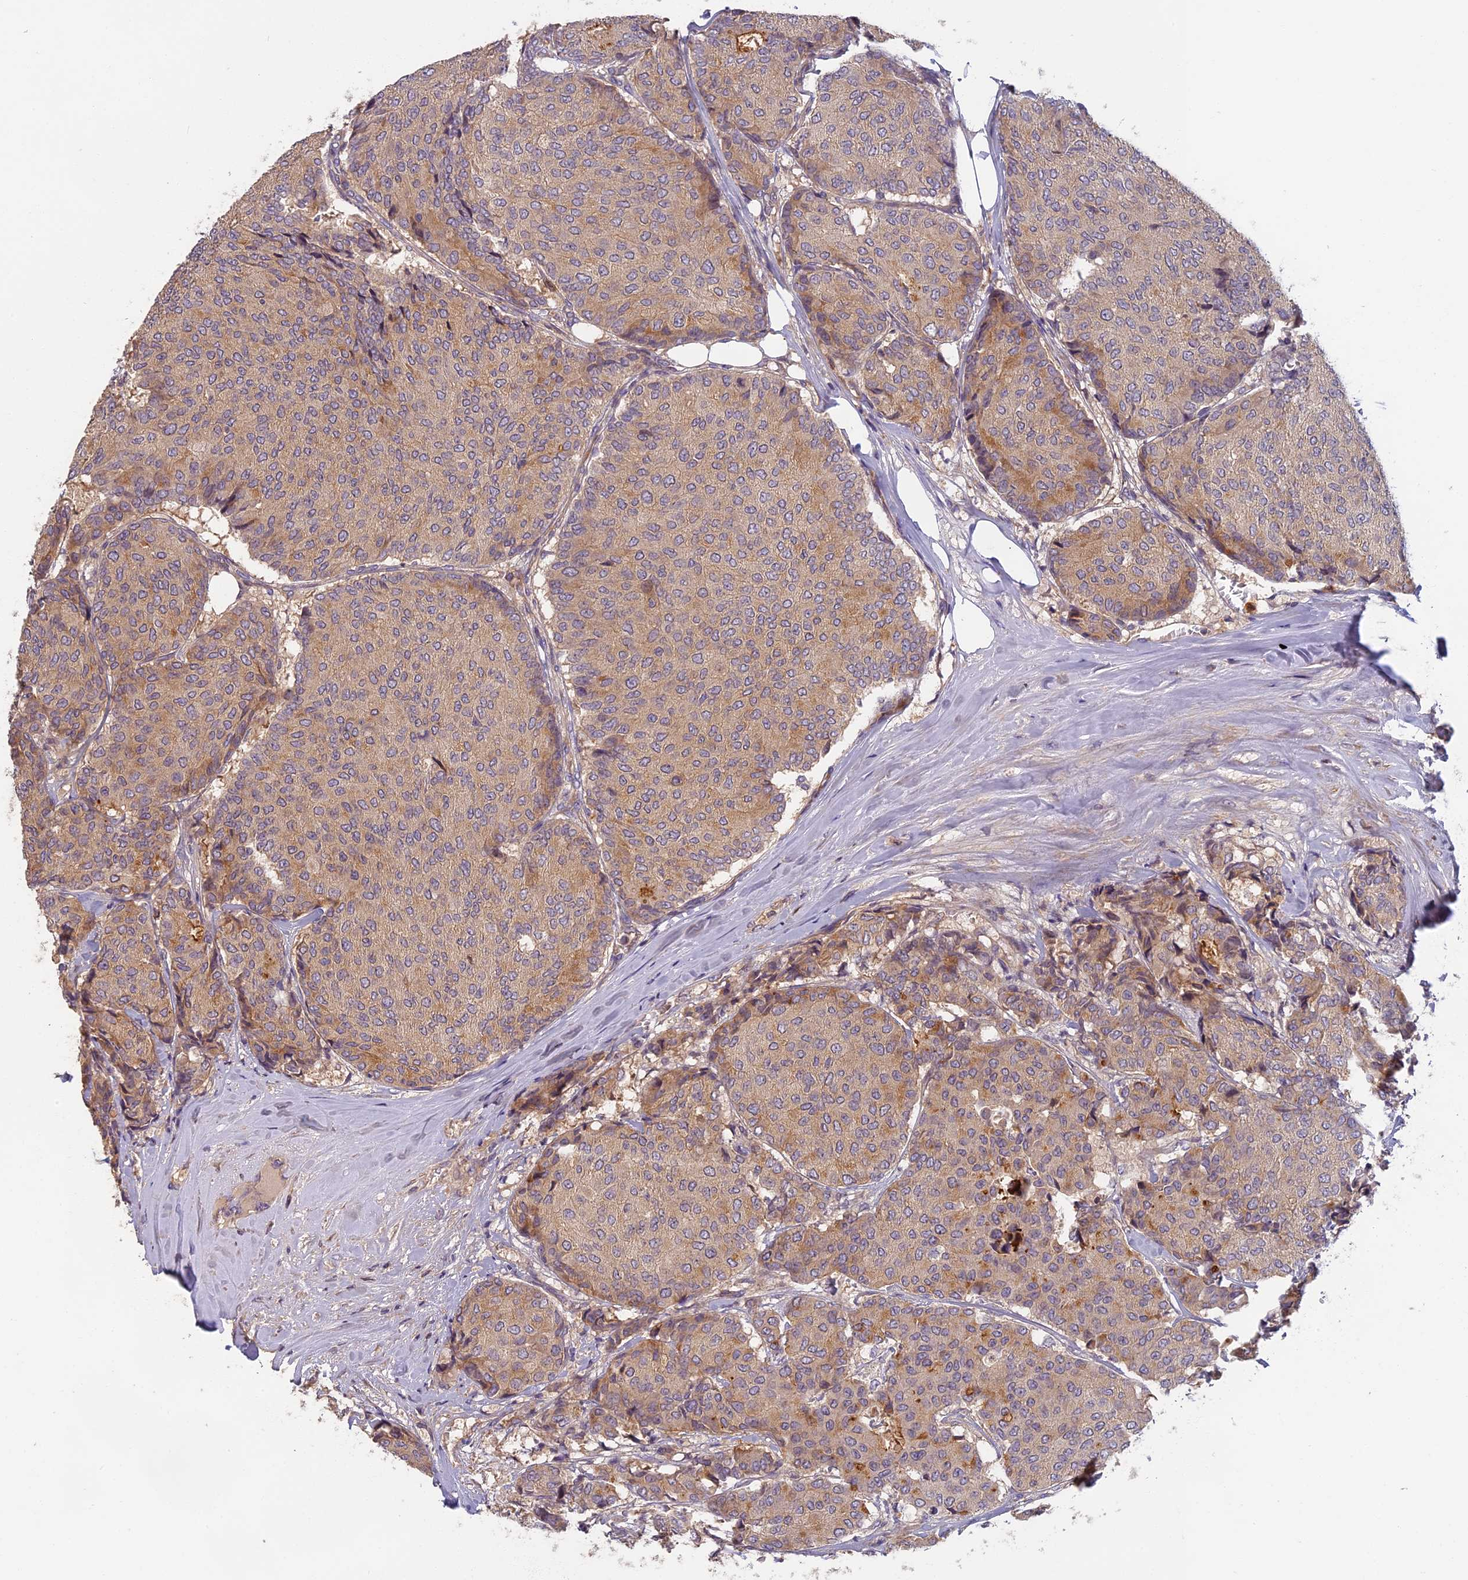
{"staining": {"intensity": "weak", "quantity": ">75%", "location": "cytoplasmic/membranous"}, "tissue": "breast cancer", "cell_type": "Tumor cells", "image_type": "cancer", "snomed": [{"axis": "morphology", "description": "Duct carcinoma"}, {"axis": "topography", "description": "Breast"}], "caption": "A photomicrograph of breast cancer (intraductal carcinoma) stained for a protein reveals weak cytoplasmic/membranous brown staining in tumor cells. The protein of interest is shown in brown color, while the nuclei are stained blue.", "gene": "AP4E1", "patient": {"sex": "female", "age": 75}}